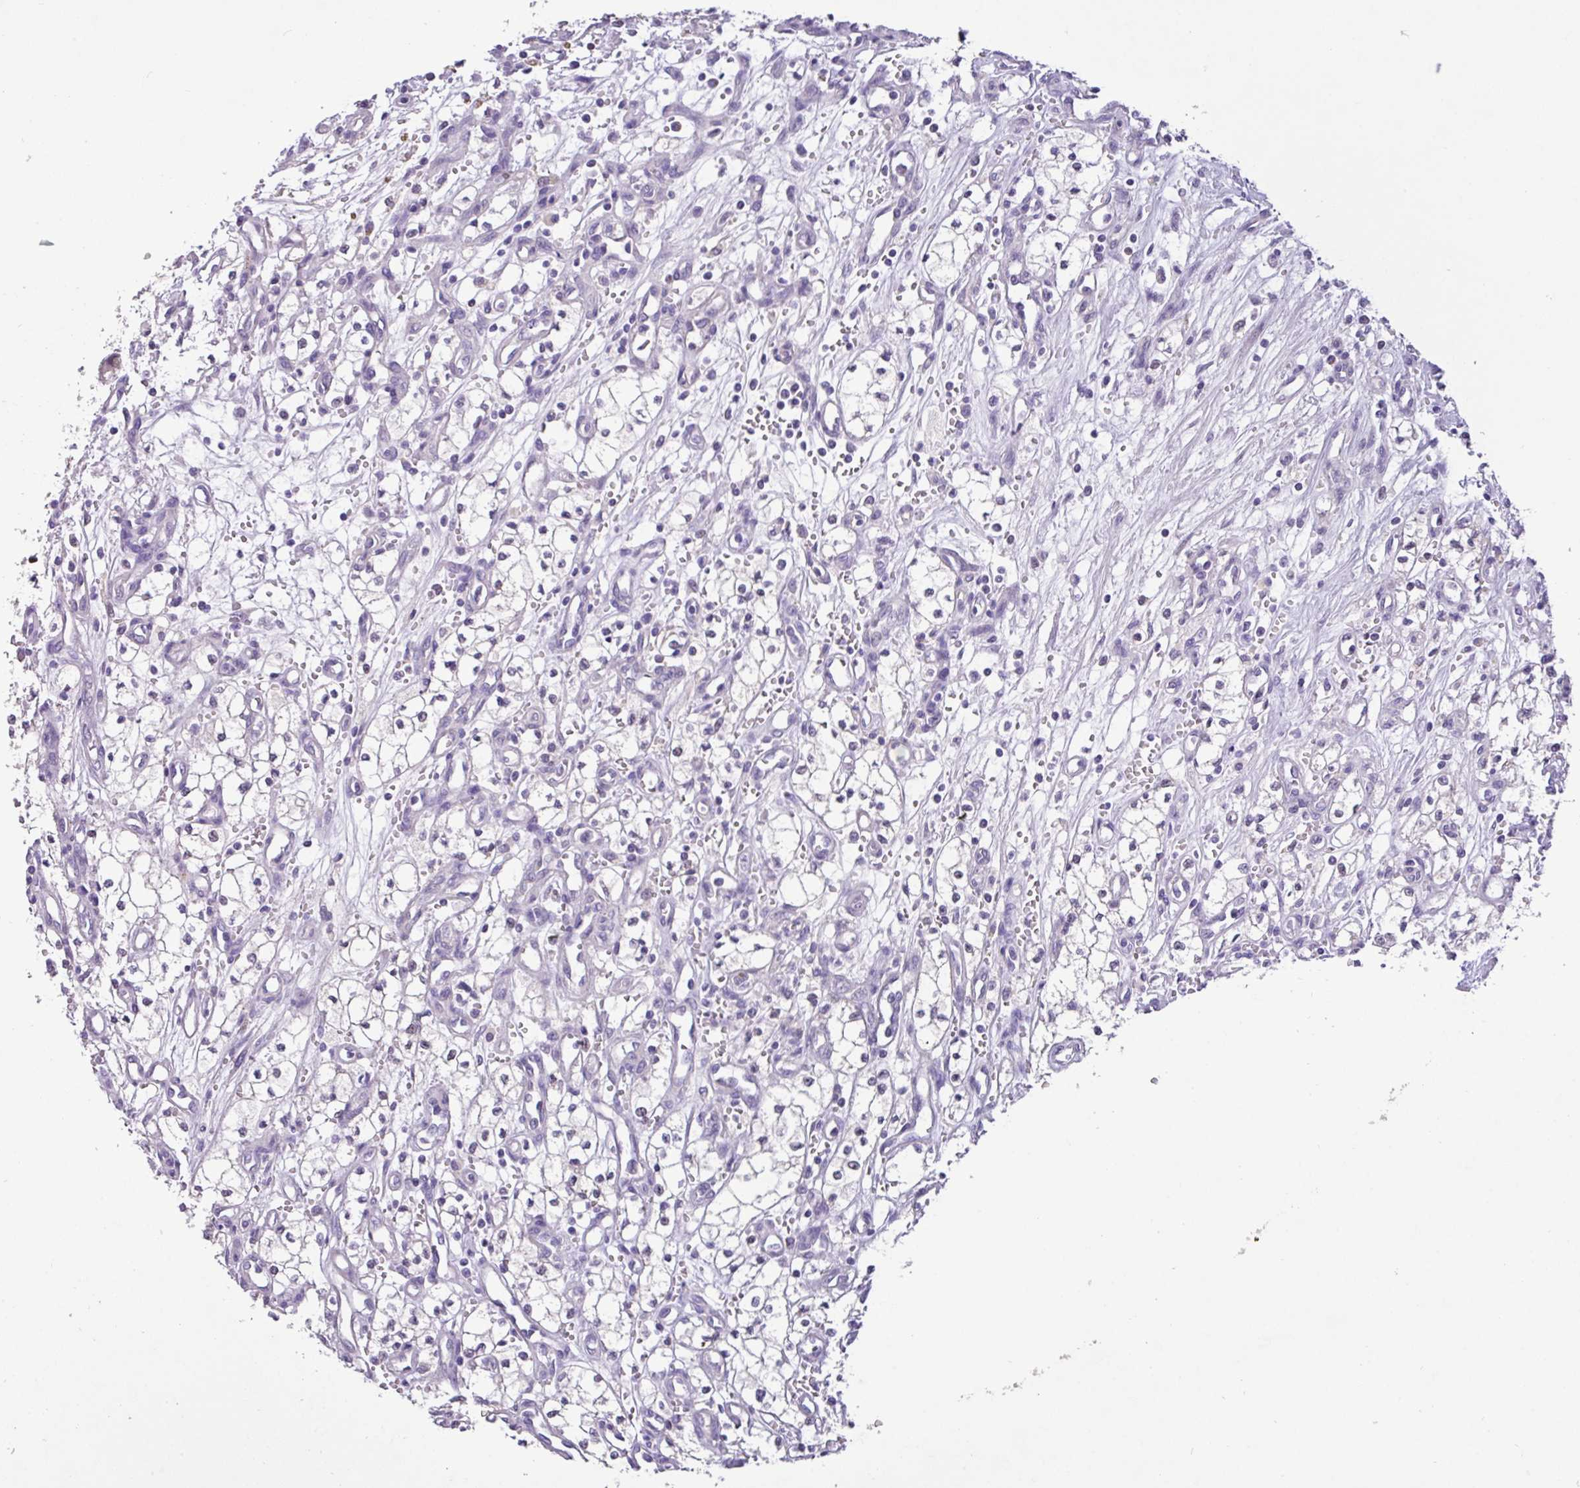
{"staining": {"intensity": "negative", "quantity": "none", "location": "none"}, "tissue": "renal cancer", "cell_type": "Tumor cells", "image_type": "cancer", "snomed": [{"axis": "morphology", "description": "Adenocarcinoma, NOS"}, {"axis": "topography", "description": "Kidney"}], "caption": "Human renal adenocarcinoma stained for a protein using immunohistochemistry exhibits no staining in tumor cells.", "gene": "PAX8", "patient": {"sex": "male", "age": 59}}